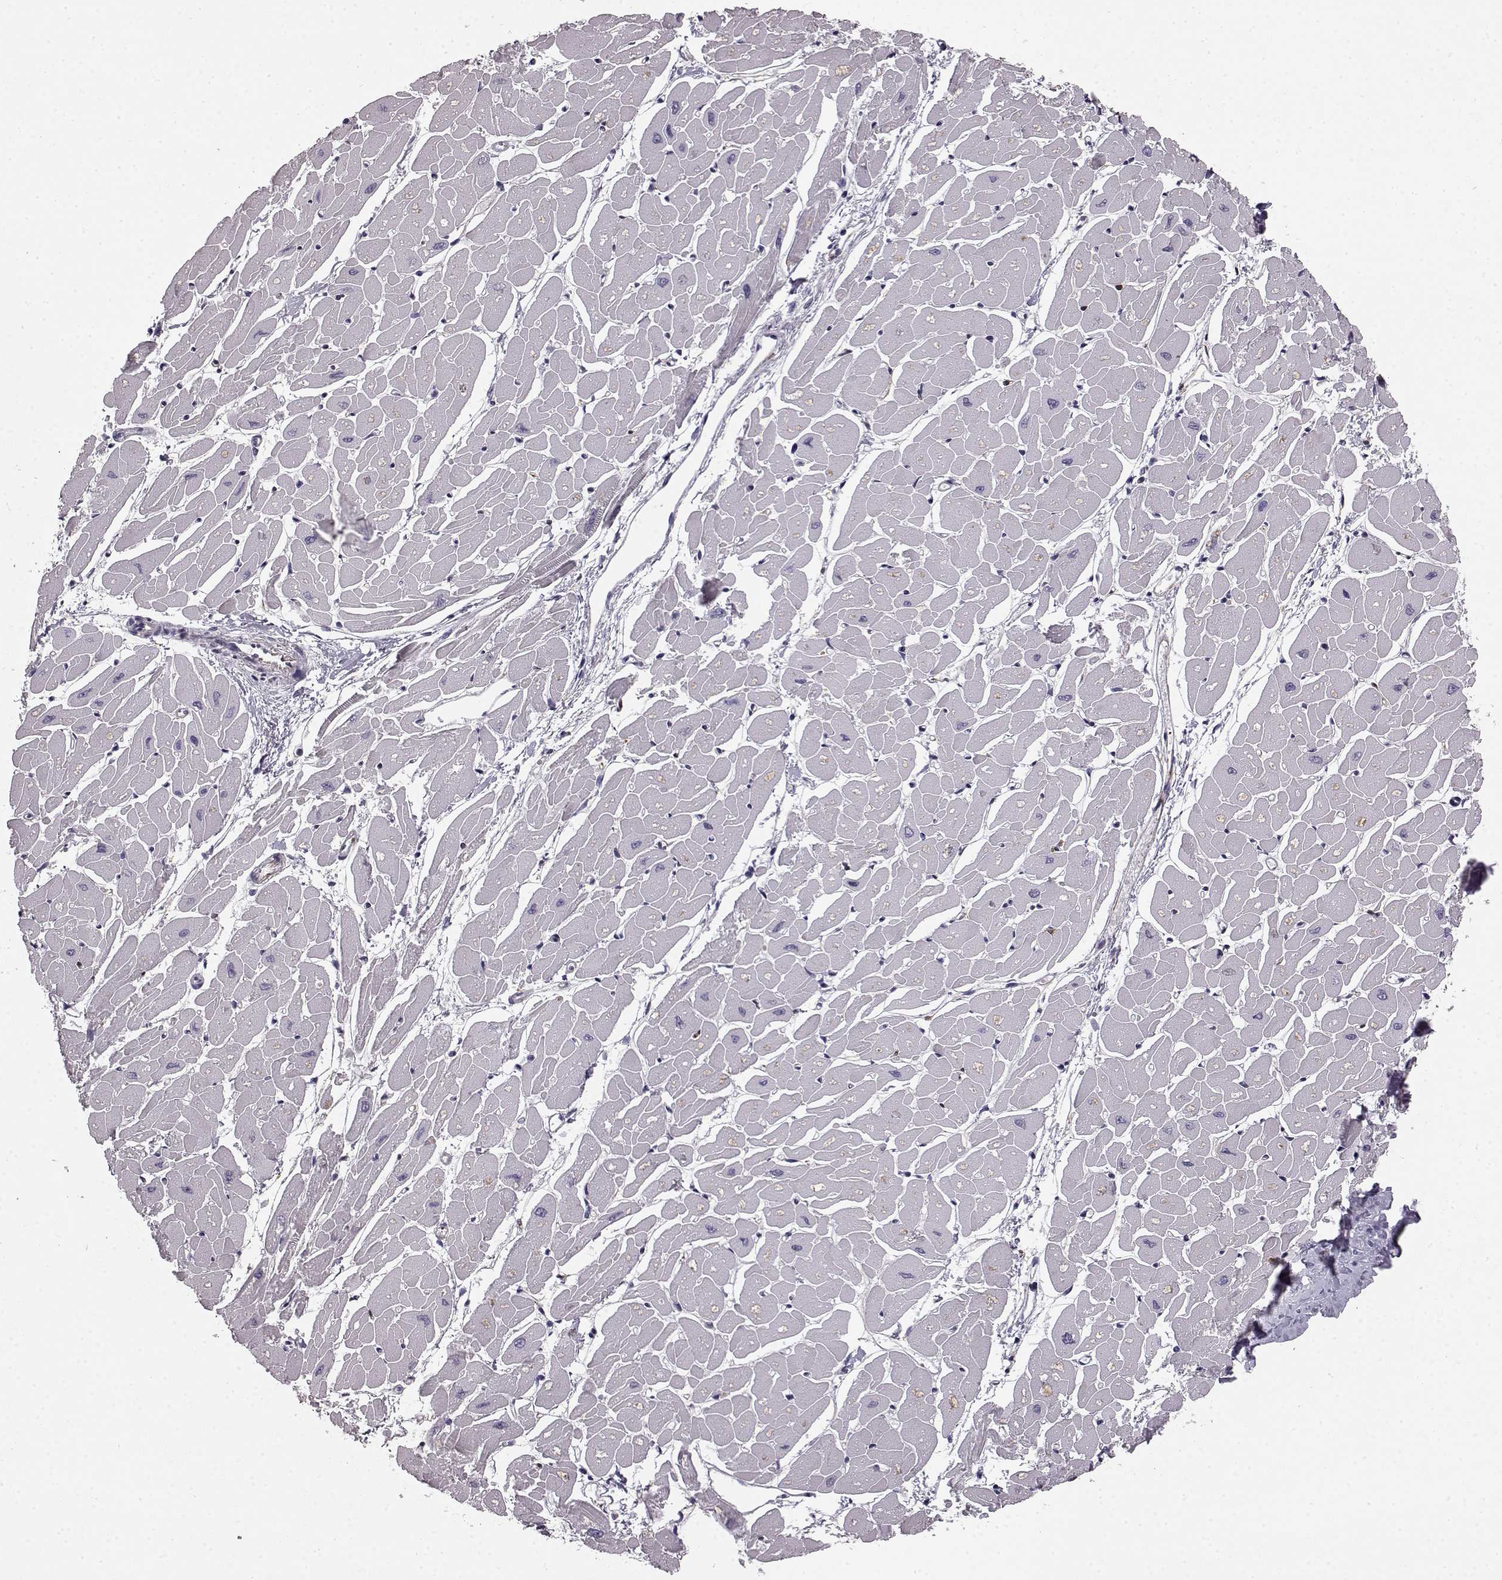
{"staining": {"intensity": "negative", "quantity": "none", "location": "none"}, "tissue": "heart muscle", "cell_type": "Cardiomyocytes", "image_type": "normal", "snomed": [{"axis": "morphology", "description": "Normal tissue, NOS"}, {"axis": "topography", "description": "Heart"}], "caption": "The micrograph exhibits no staining of cardiomyocytes in benign heart muscle. (DAB (3,3'-diaminobenzidine) IHC visualized using brightfield microscopy, high magnification).", "gene": "KRT81", "patient": {"sex": "male", "age": 57}}